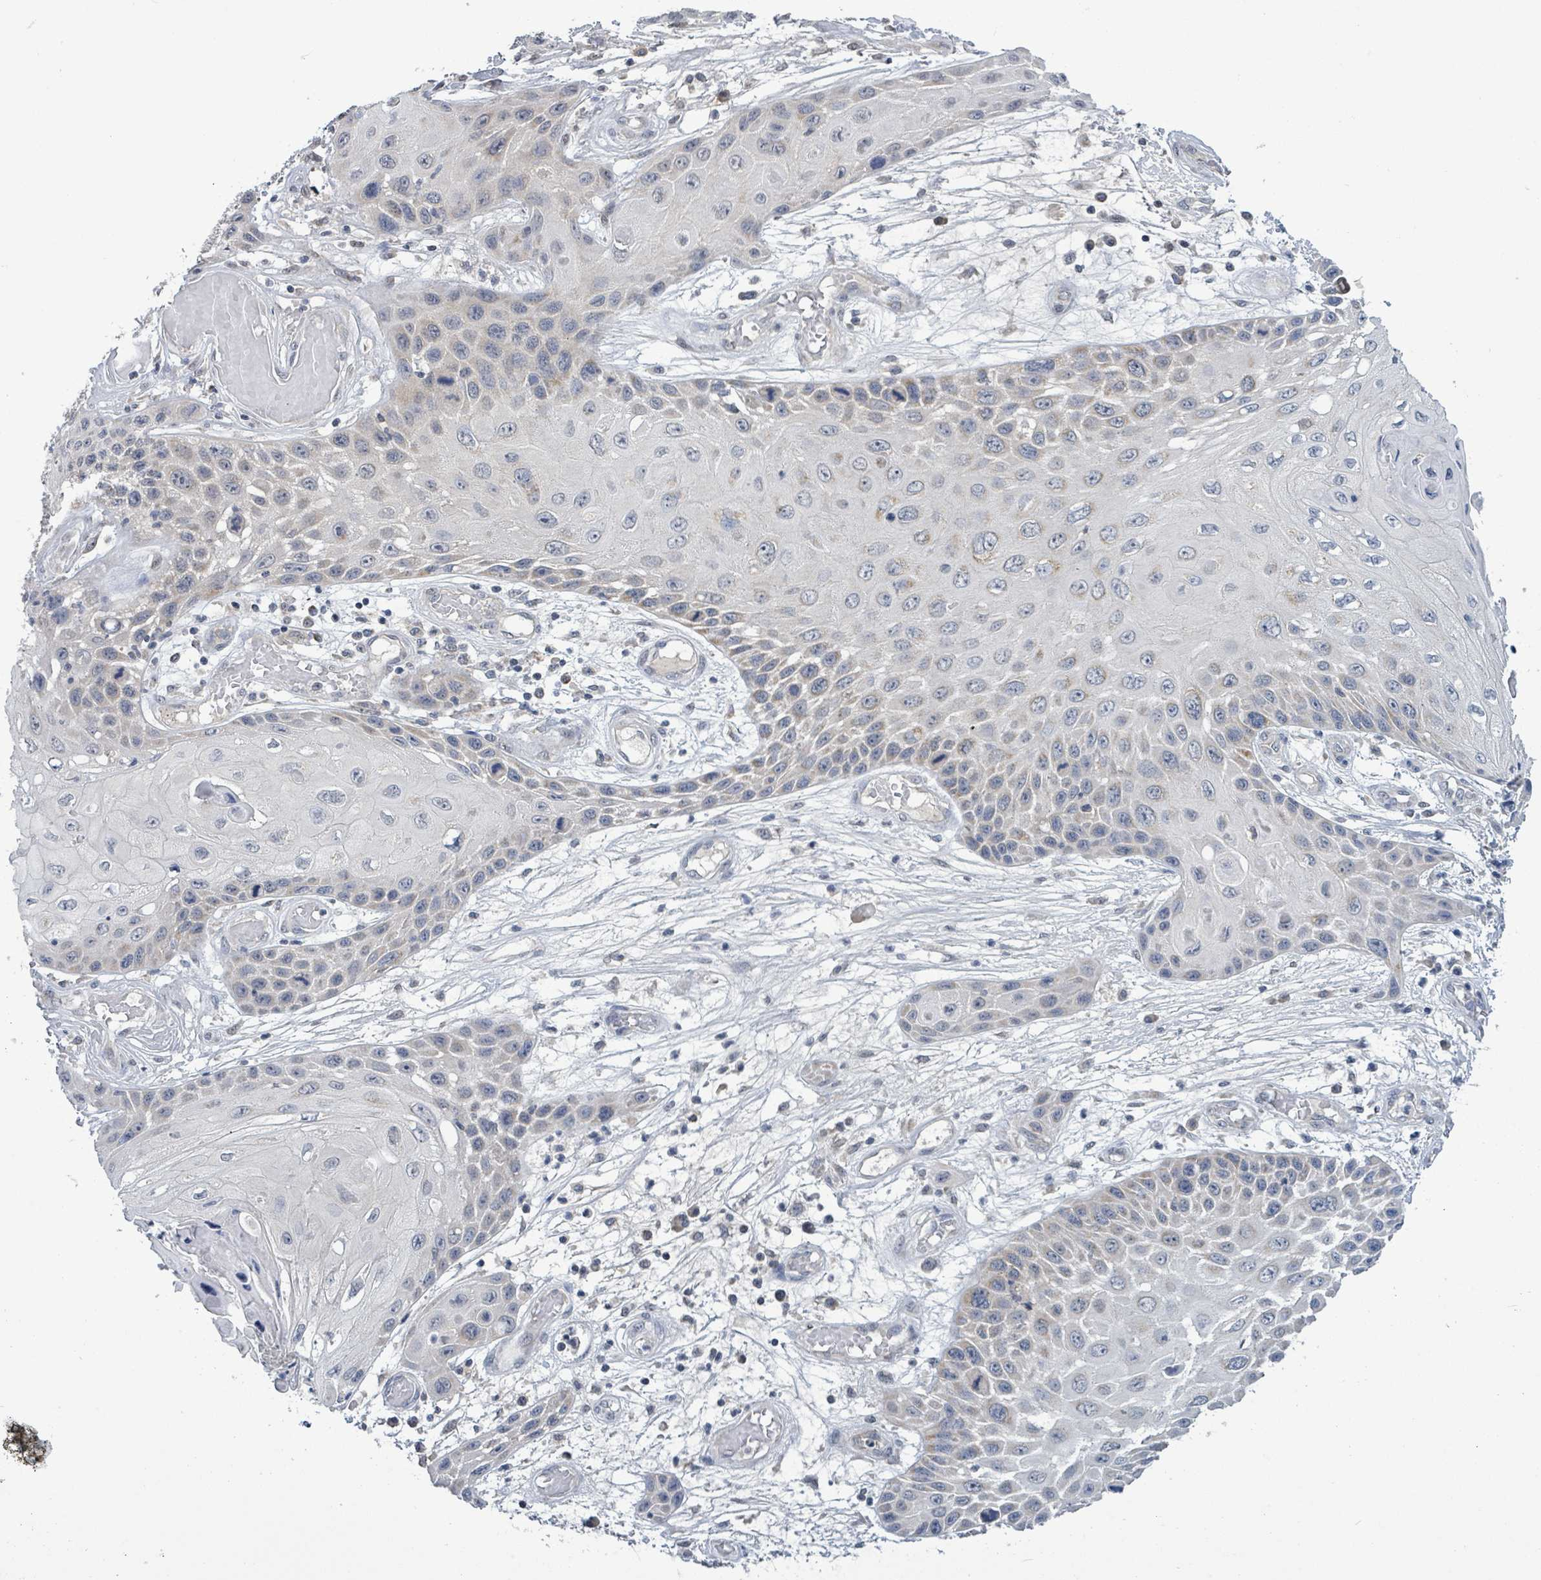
{"staining": {"intensity": "negative", "quantity": "none", "location": "none"}, "tissue": "skin cancer", "cell_type": "Tumor cells", "image_type": "cancer", "snomed": [{"axis": "morphology", "description": "Squamous cell carcinoma, NOS"}, {"axis": "topography", "description": "Skin"}, {"axis": "topography", "description": "Vulva"}], "caption": "Immunohistochemical staining of skin cancer (squamous cell carcinoma) shows no significant positivity in tumor cells.", "gene": "COQ10B", "patient": {"sex": "female", "age": 44}}